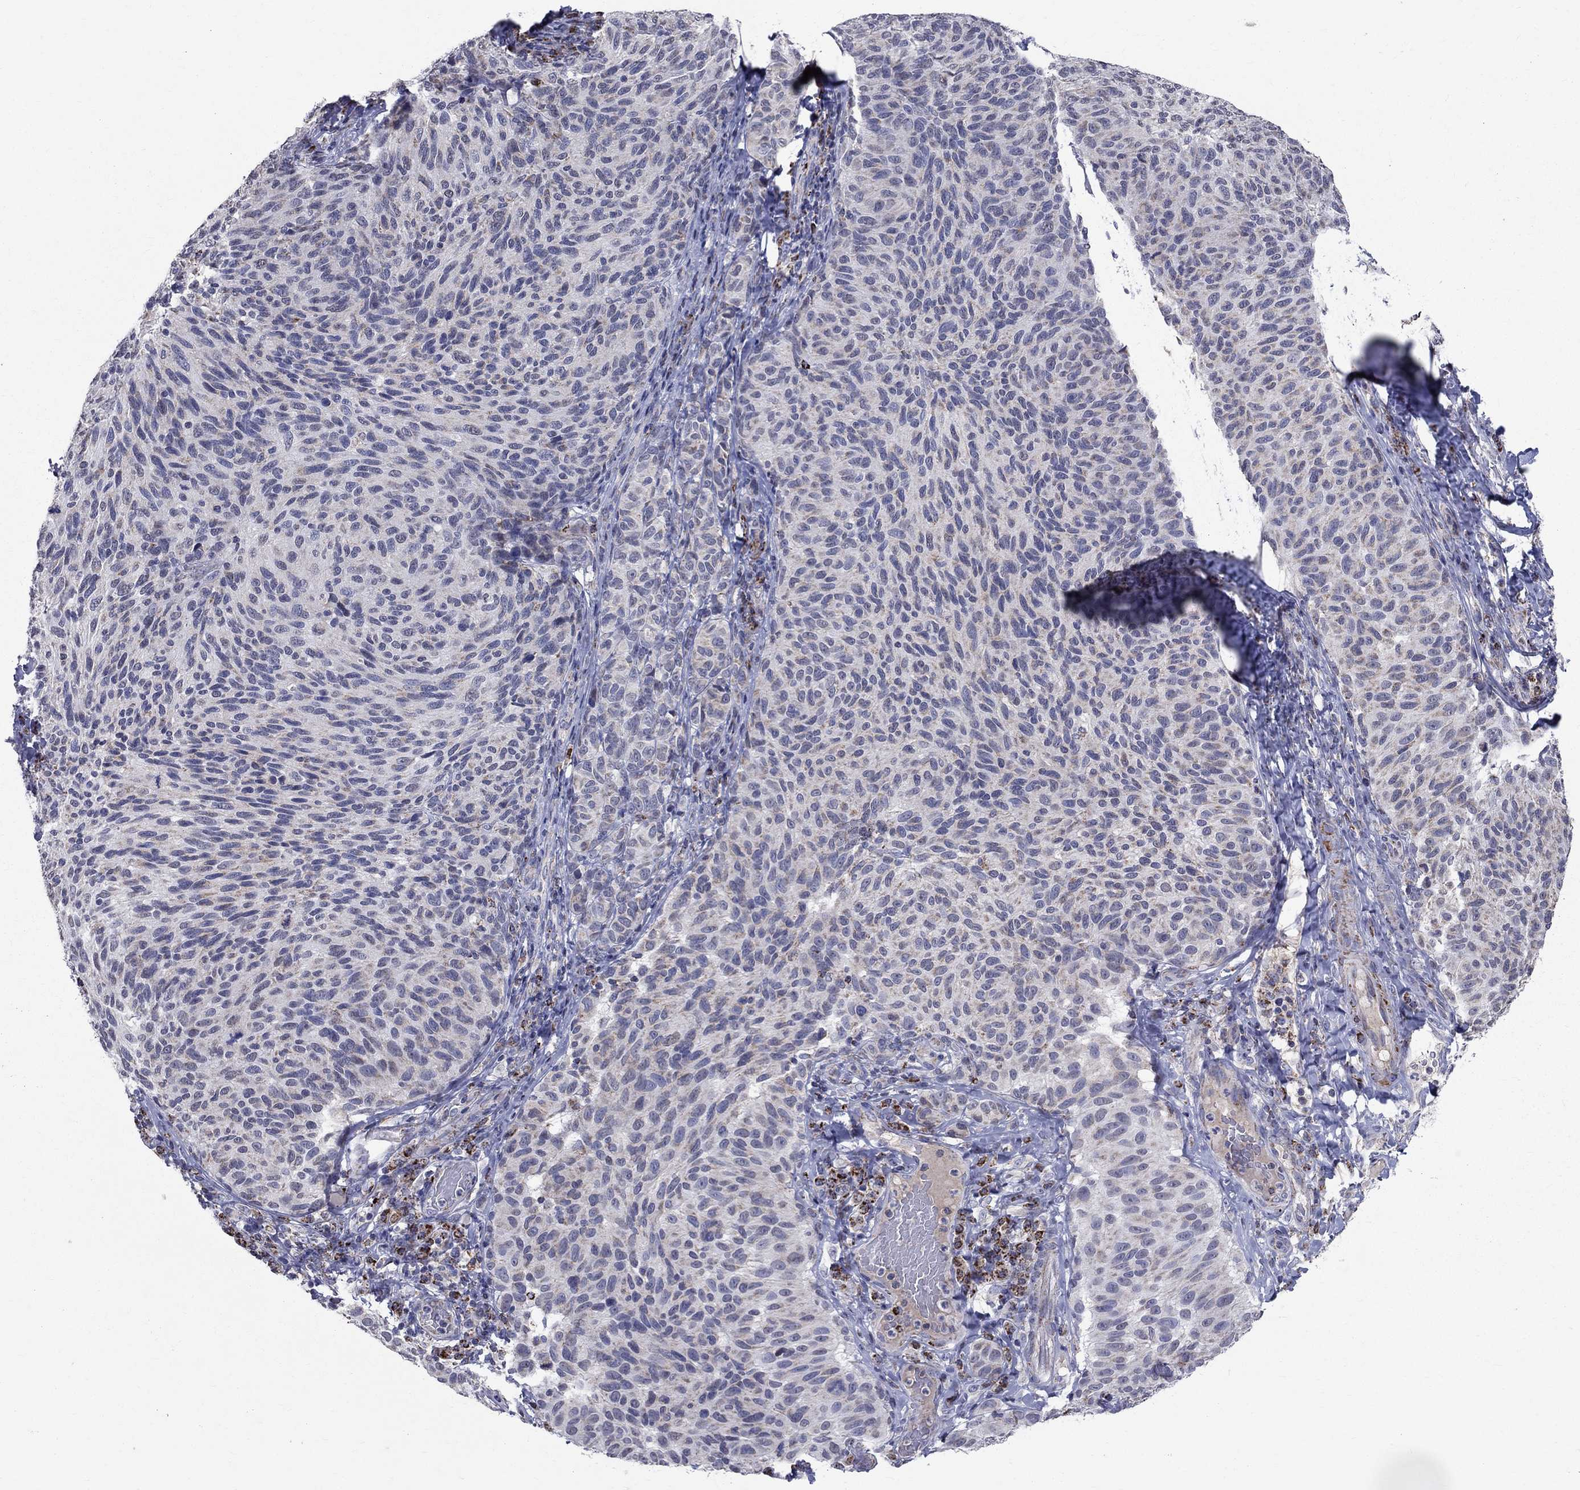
{"staining": {"intensity": "negative", "quantity": "none", "location": "none"}, "tissue": "melanoma", "cell_type": "Tumor cells", "image_type": "cancer", "snomed": [{"axis": "morphology", "description": "Malignant melanoma, NOS"}, {"axis": "topography", "description": "Skin"}], "caption": "DAB (3,3'-diaminobenzidine) immunohistochemical staining of malignant melanoma exhibits no significant staining in tumor cells. The staining is performed using DAB brown chromogen with nuclei counter-stained in using hematoxylin.", "gene": "SLC4A10", "patient": {"sex": "female", "age": 73}}